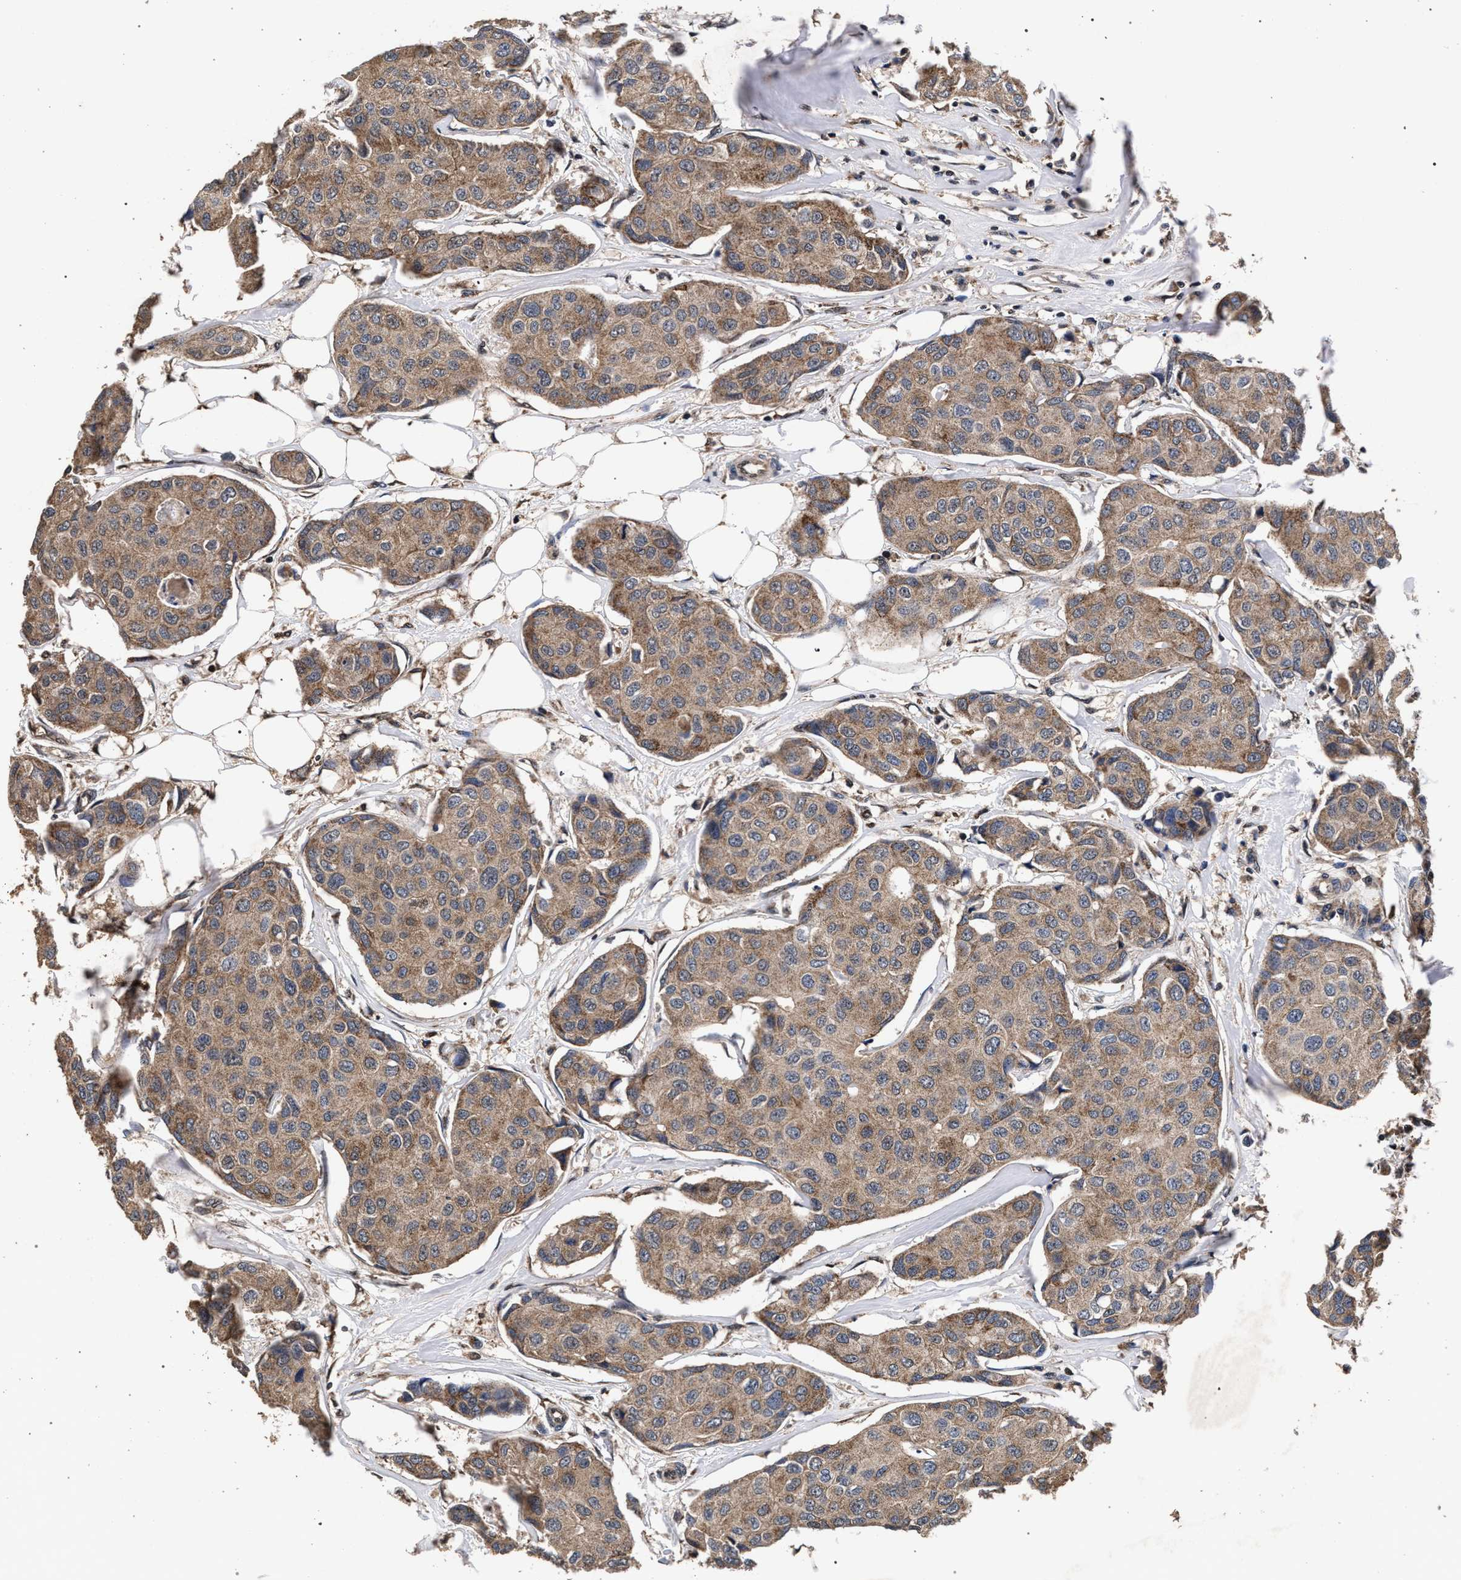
{"staining": {"intensity": "moderate", "quantity": ">75%", "location": "cytoplasmic/membranous"}, "tissue": "breast cancer", "cell_type": "Tumor cells", "image_type": "cancer", "snomed": [{"axis": "morphology", "description": "Duct carcinoma"}, {"axis": "topography", "description": "Breast"}], "caption": "Human breast cancer stained with a brown dye reveals moderate cytoplasmic/membranous positive expression in approximately >75% of tumor cells.", "gene": "ACOX1", "patient": {"sex": "female", "age": 80}}